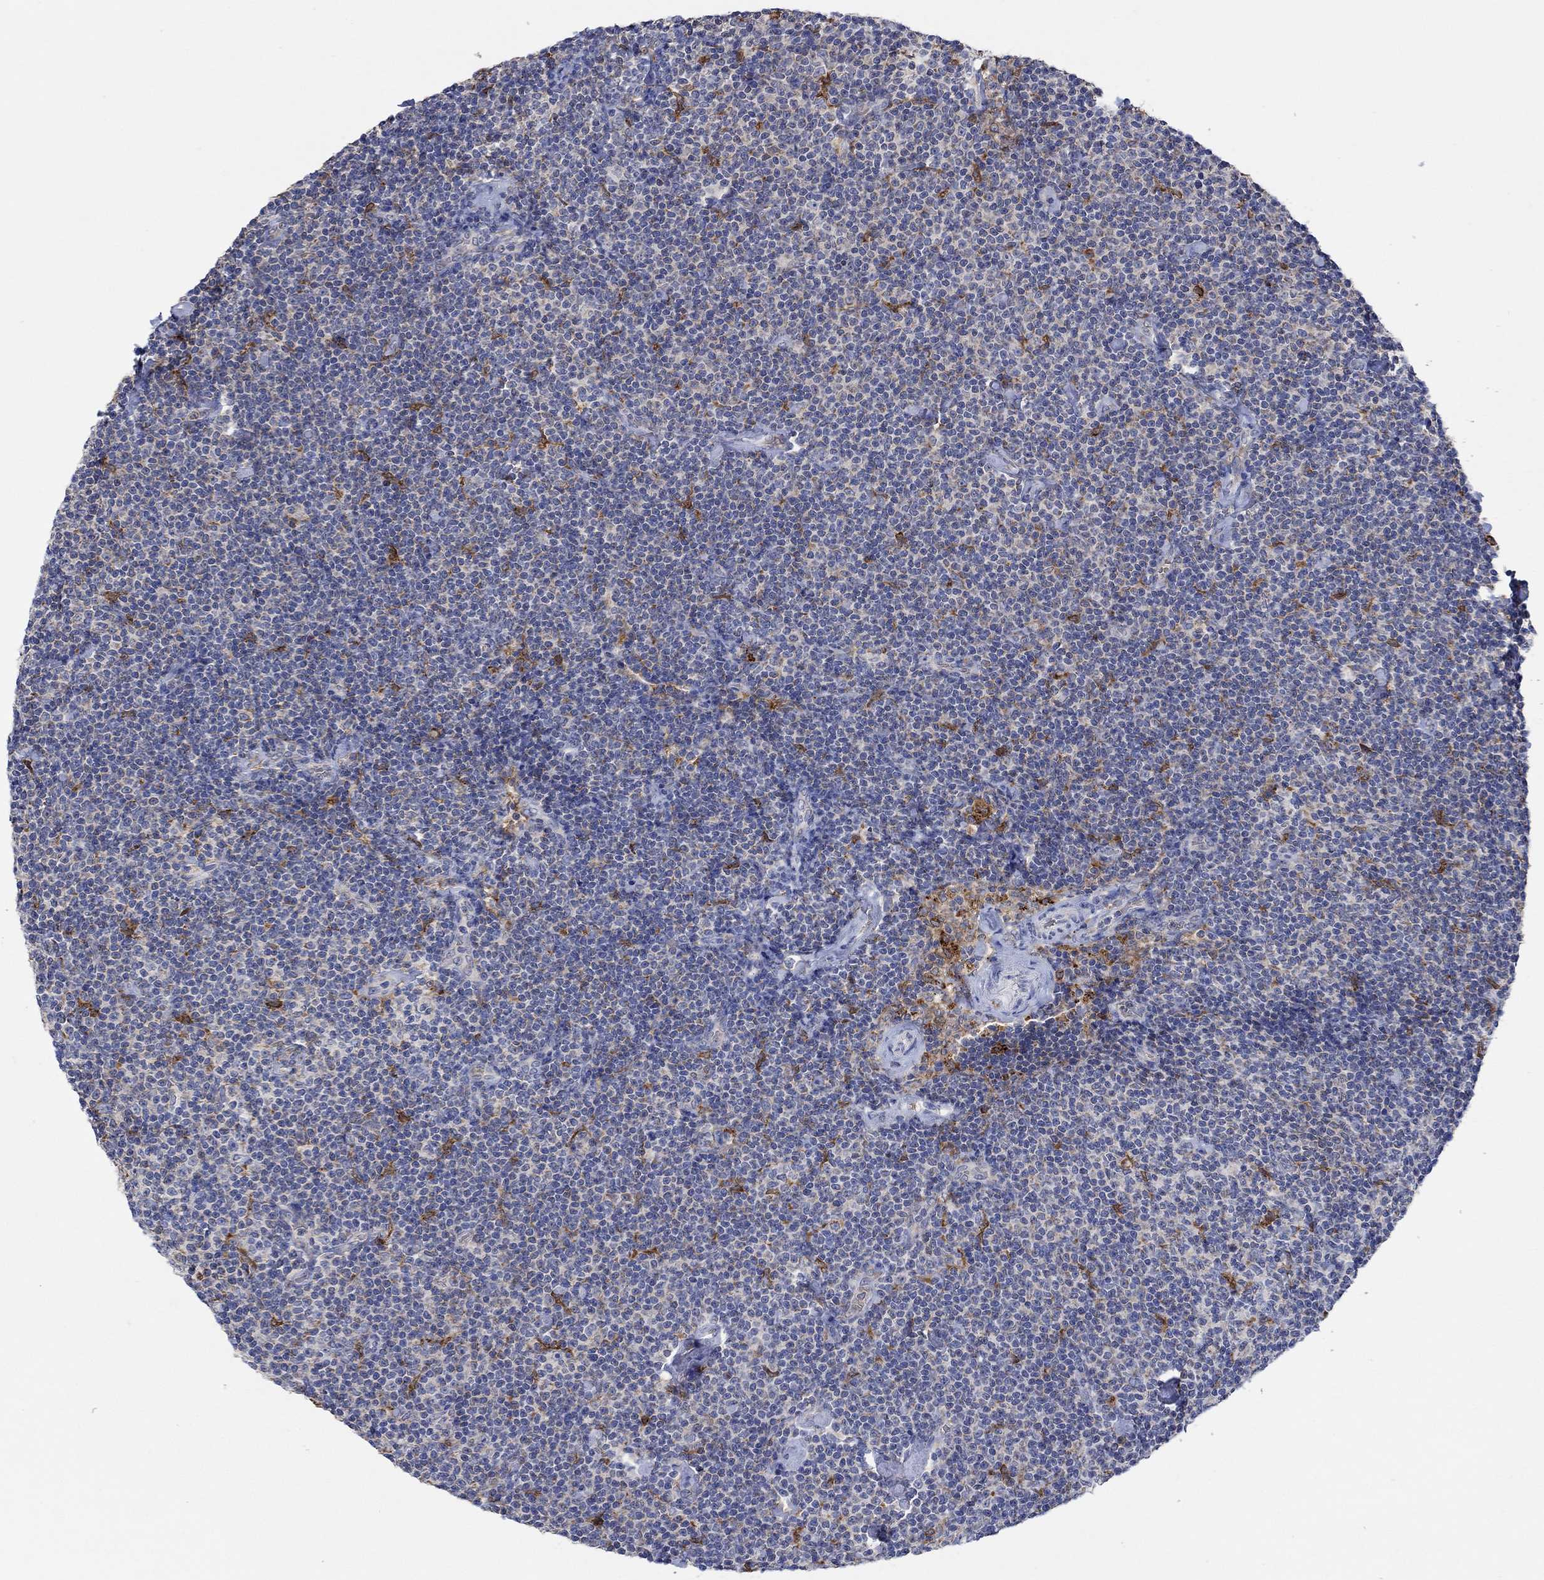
{"staining": {"intensity": "negative", "quantity": "none", "location": "none"}, "tissue": "lymphoma", "cell_type": "Tumor cells", "image_type": "cancer", "snomed": [{"axis": "morphology", "description": "Malignant lymphoma, non-Hodgkin's type, Low grade"}, {"axis": "topography", "description": "Lymph node"}], "caption": "Tumor cells are negative for protein expression in human malignant lymphoma, non-Hodgkin's type (low-grade). (Brightfield microscopy of DAB (3,3'-diaminobenzidine) immunohistochemistry at high magnification).", "gene": "MPP1", "patient": {"sex": "male", "age": 81}}